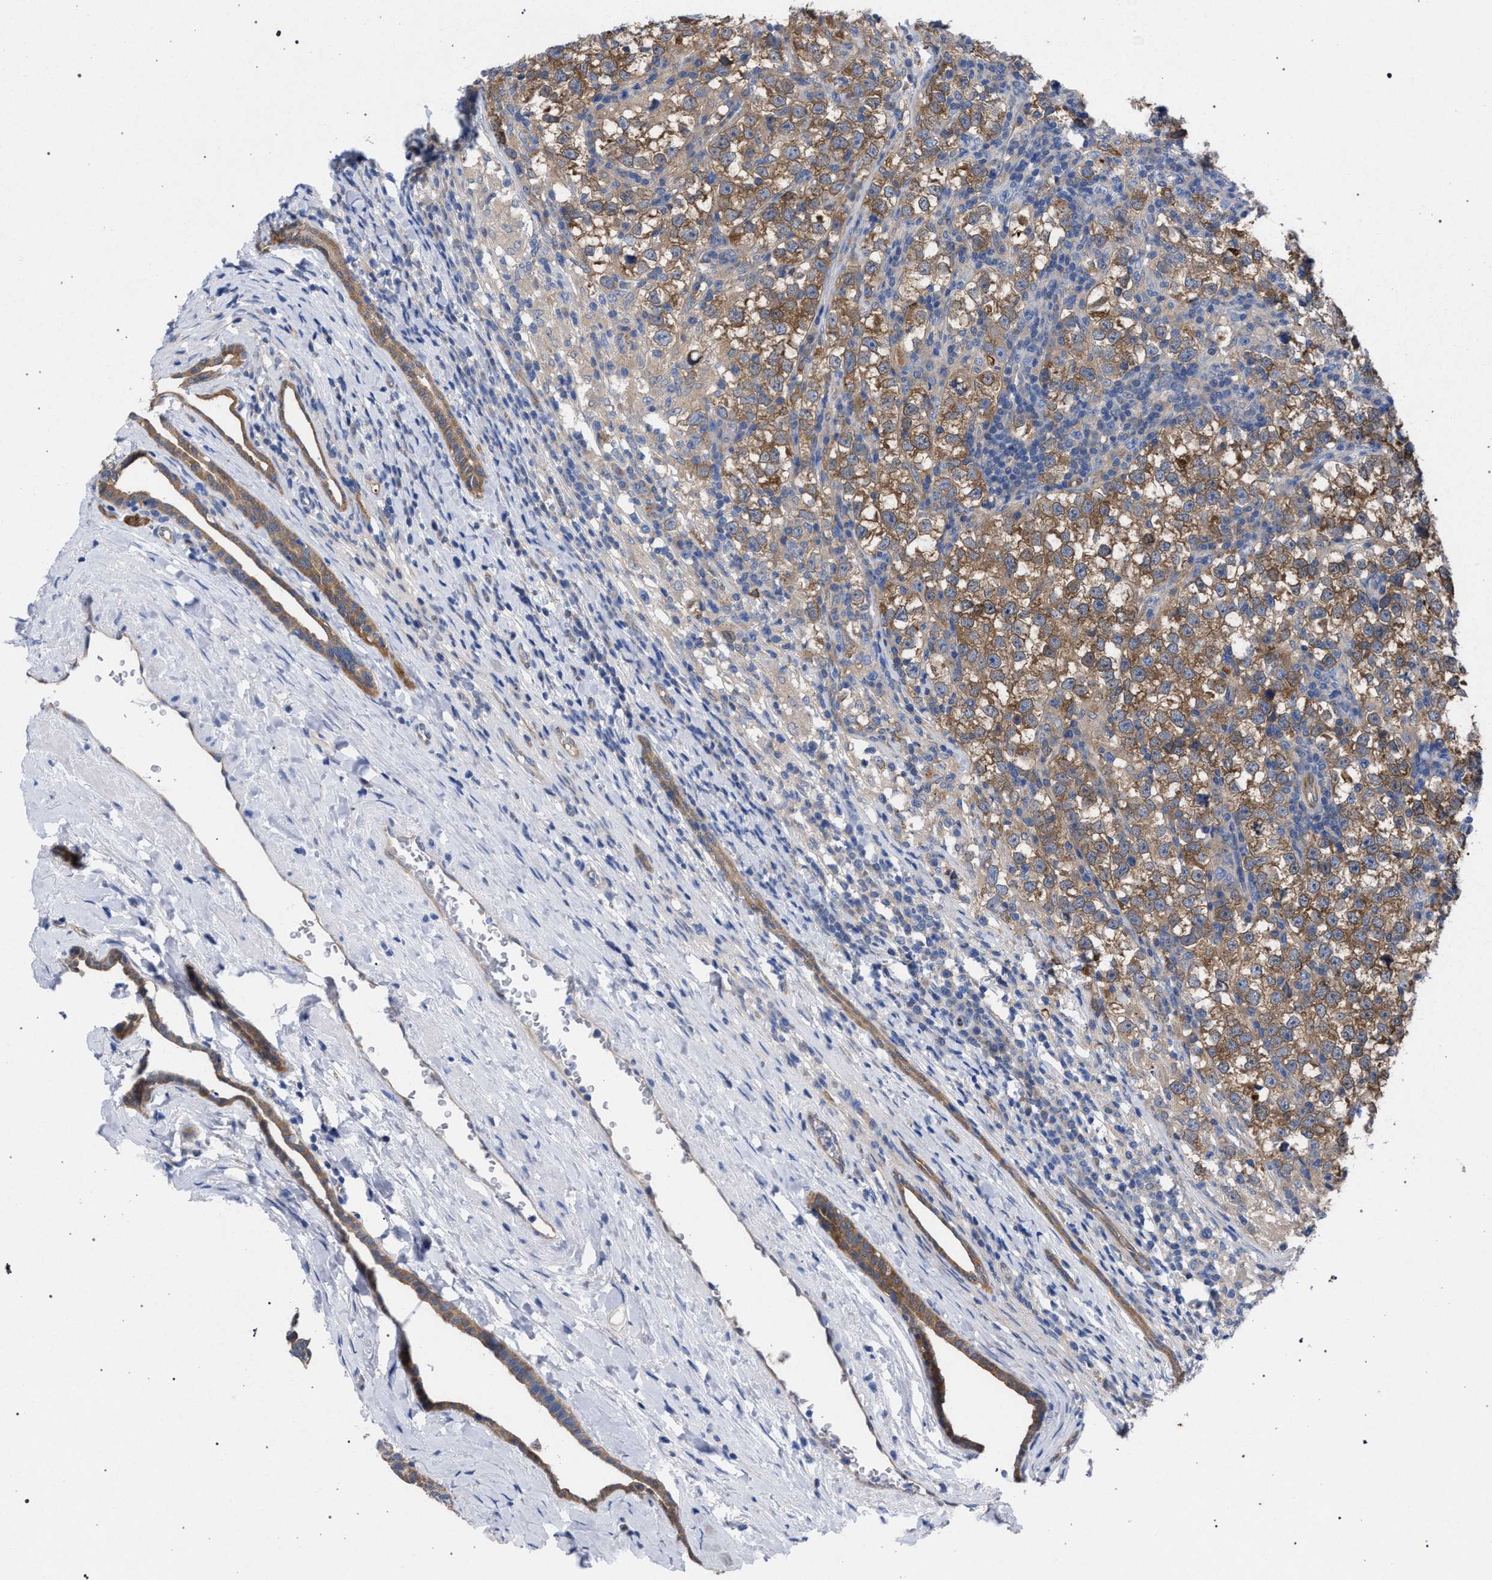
{"staining": {"intensity": "moderate", "quantity": ">75%", "location": "cytoplasmic/membranous"}, "tissue": "testis cancer", "cell_type": "Tumor cells", "image_type": "cancer", "snomed": [{"axis": "morphology", "description": "Normal tissue, NOS"}, {"axis": "morphology", "description": "Seminoma, NOS"}, {"axis": "topography", "description": "Testis"}], "caption": "Protein staining of testis cancer (seminoma) tissue shows moderate cytoplasmic/membranous expression in about >75% of tumor cells.", "gene": "GMPR", "patient": {"sex": "male", "age": 43}}